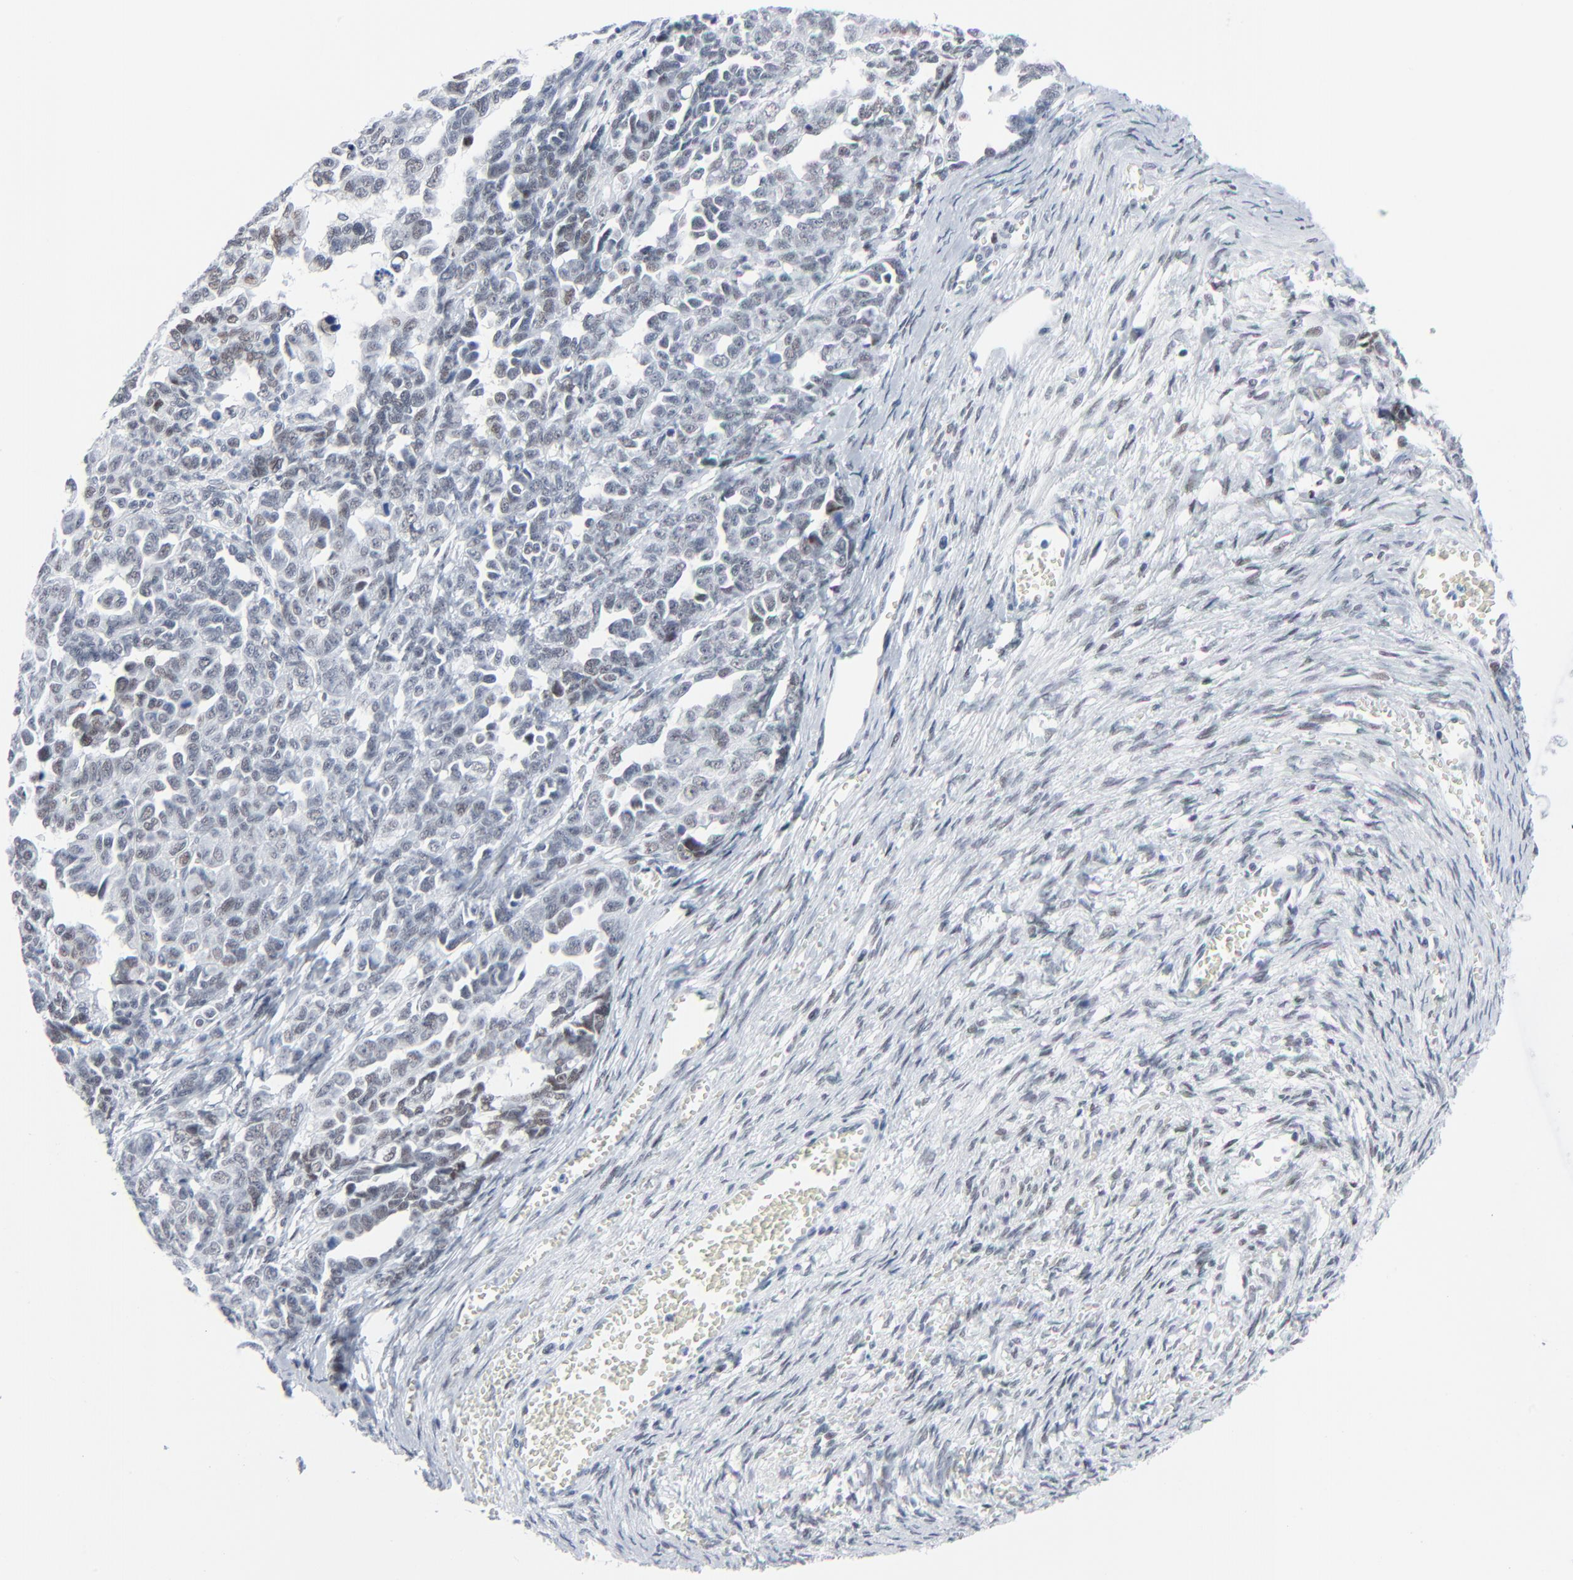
{"staining": {"intensity": "weak", "quantity": ">75%", "location": "nuclear"}, "tissue": "ovarian cancer", "cell_type": "Tumor cells", "image_type": "cancer", "snomed": [{"axis": "morphology", "description": "Cystadenocarcinoma, serous, NOS"}, {"axis": "topography", "description": "Ovary"}], "caption": "Serous cystadenocarcinoma (ovarian) was stained to show a protein in brown. There is low levels of weak nuclear expression in approximately >75% of tumor cells. The protein is shown in brown color, while the nuclei are stained blue.", "gene": "SIRT1", "patient": {"sex": "female", "age": 69}}